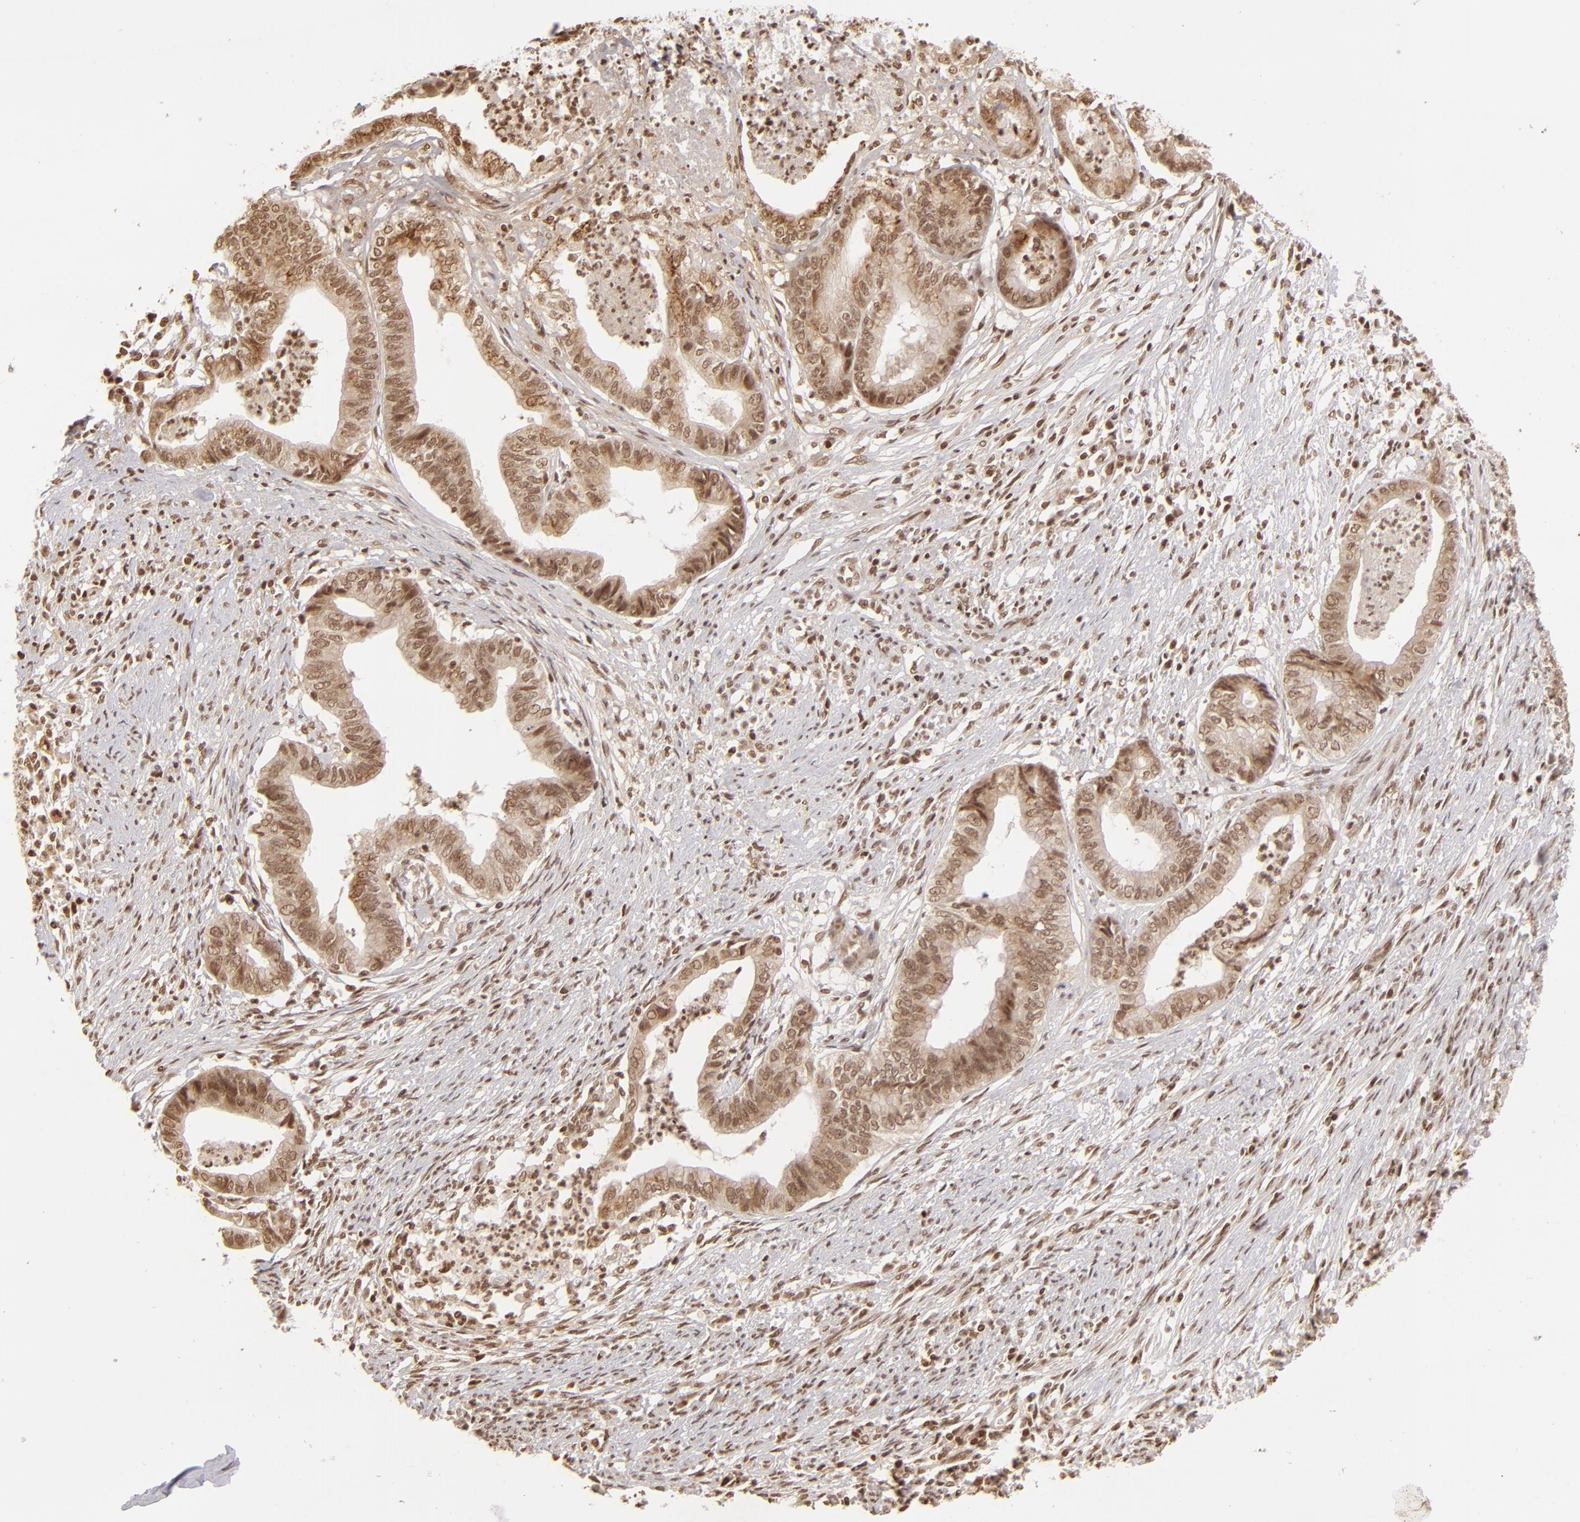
{"staining": {"intensity": "moderate", "quantity": ">75%", "location": "cytoplasmic/membranous,nuclear"}, "tissue": "endometrial cancer", "cell_type": "Tumor cells", "image_type": "cancer", "snomed": [{"axis": "morphology", "description": "Necrosis, NOS"}, {"axis": "morphology", "description": "Adenocarcinoma, NOS"}, {"axis": "topography", "description": "Endometrium"}], "caption": "Immunohistochemical staining of human endometrial cancer (adenocarcinoma) reveals medium levels of moderate cytoplasmic/membranous and nuclear protein positivity in approximately >75% of tumor cells.", "gene": "CUL3", "patient": {"sex": "female", "age": 79}}